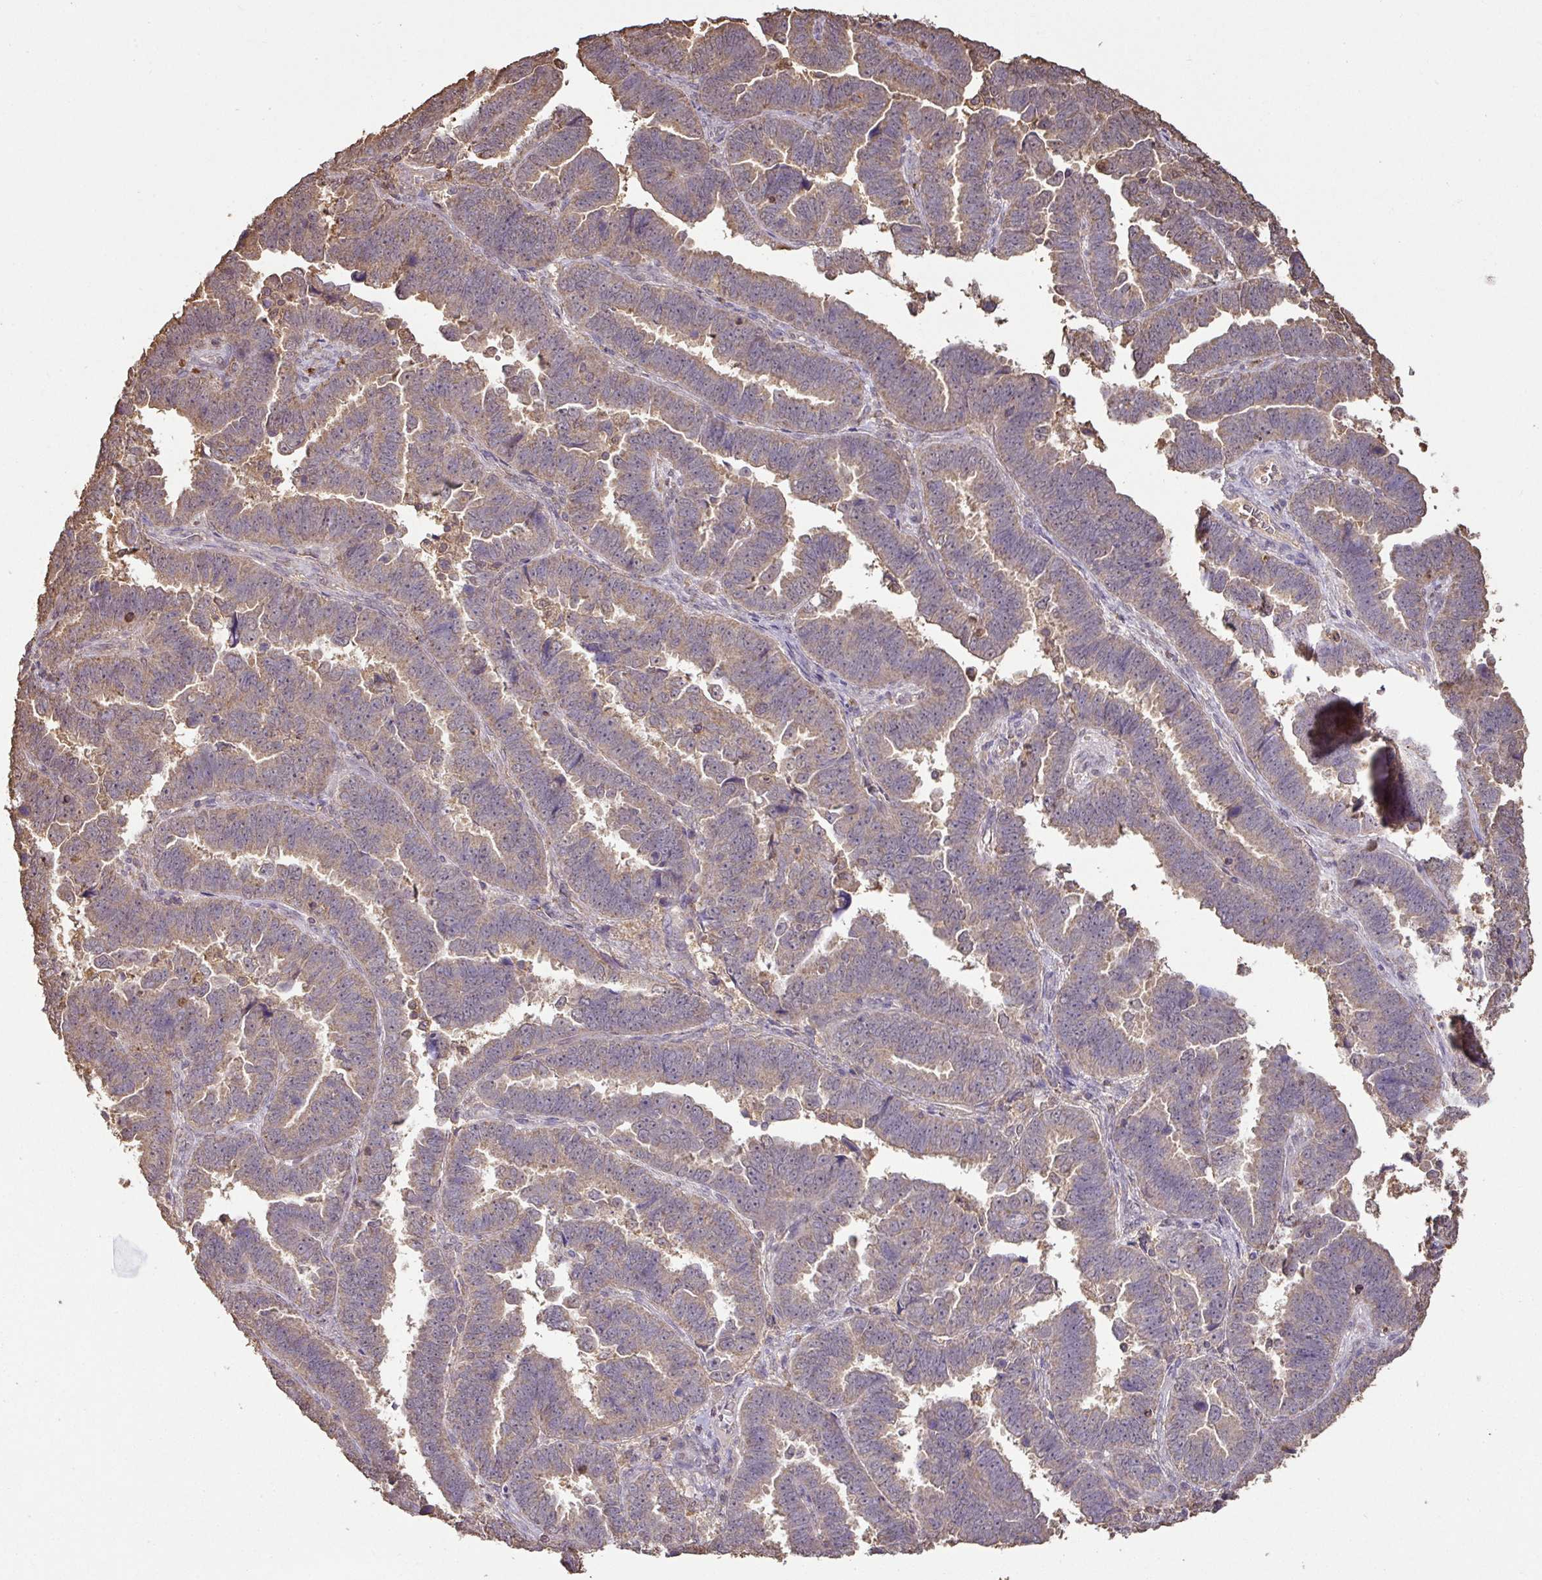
{"staining": {"intensity": "moderate", "quantity": ">75%", "location": "cytoplasmic/membranous"}, "tissue": "endometrial cancer", "cell_type": "Tumor cells", "image_type": "cancer", "snomed": [{"axis": "morphology", "description": "Adenocarcinoma, NOS"}, {"axis": "topography", "description": "Endometrium"}], "caption": "Endometrial adenocarcinoma stained with a protein marker reveals moderate staining in tumor cells.", "gene": "ATAT1", "patient": {"sex": "female", "age": 75}}